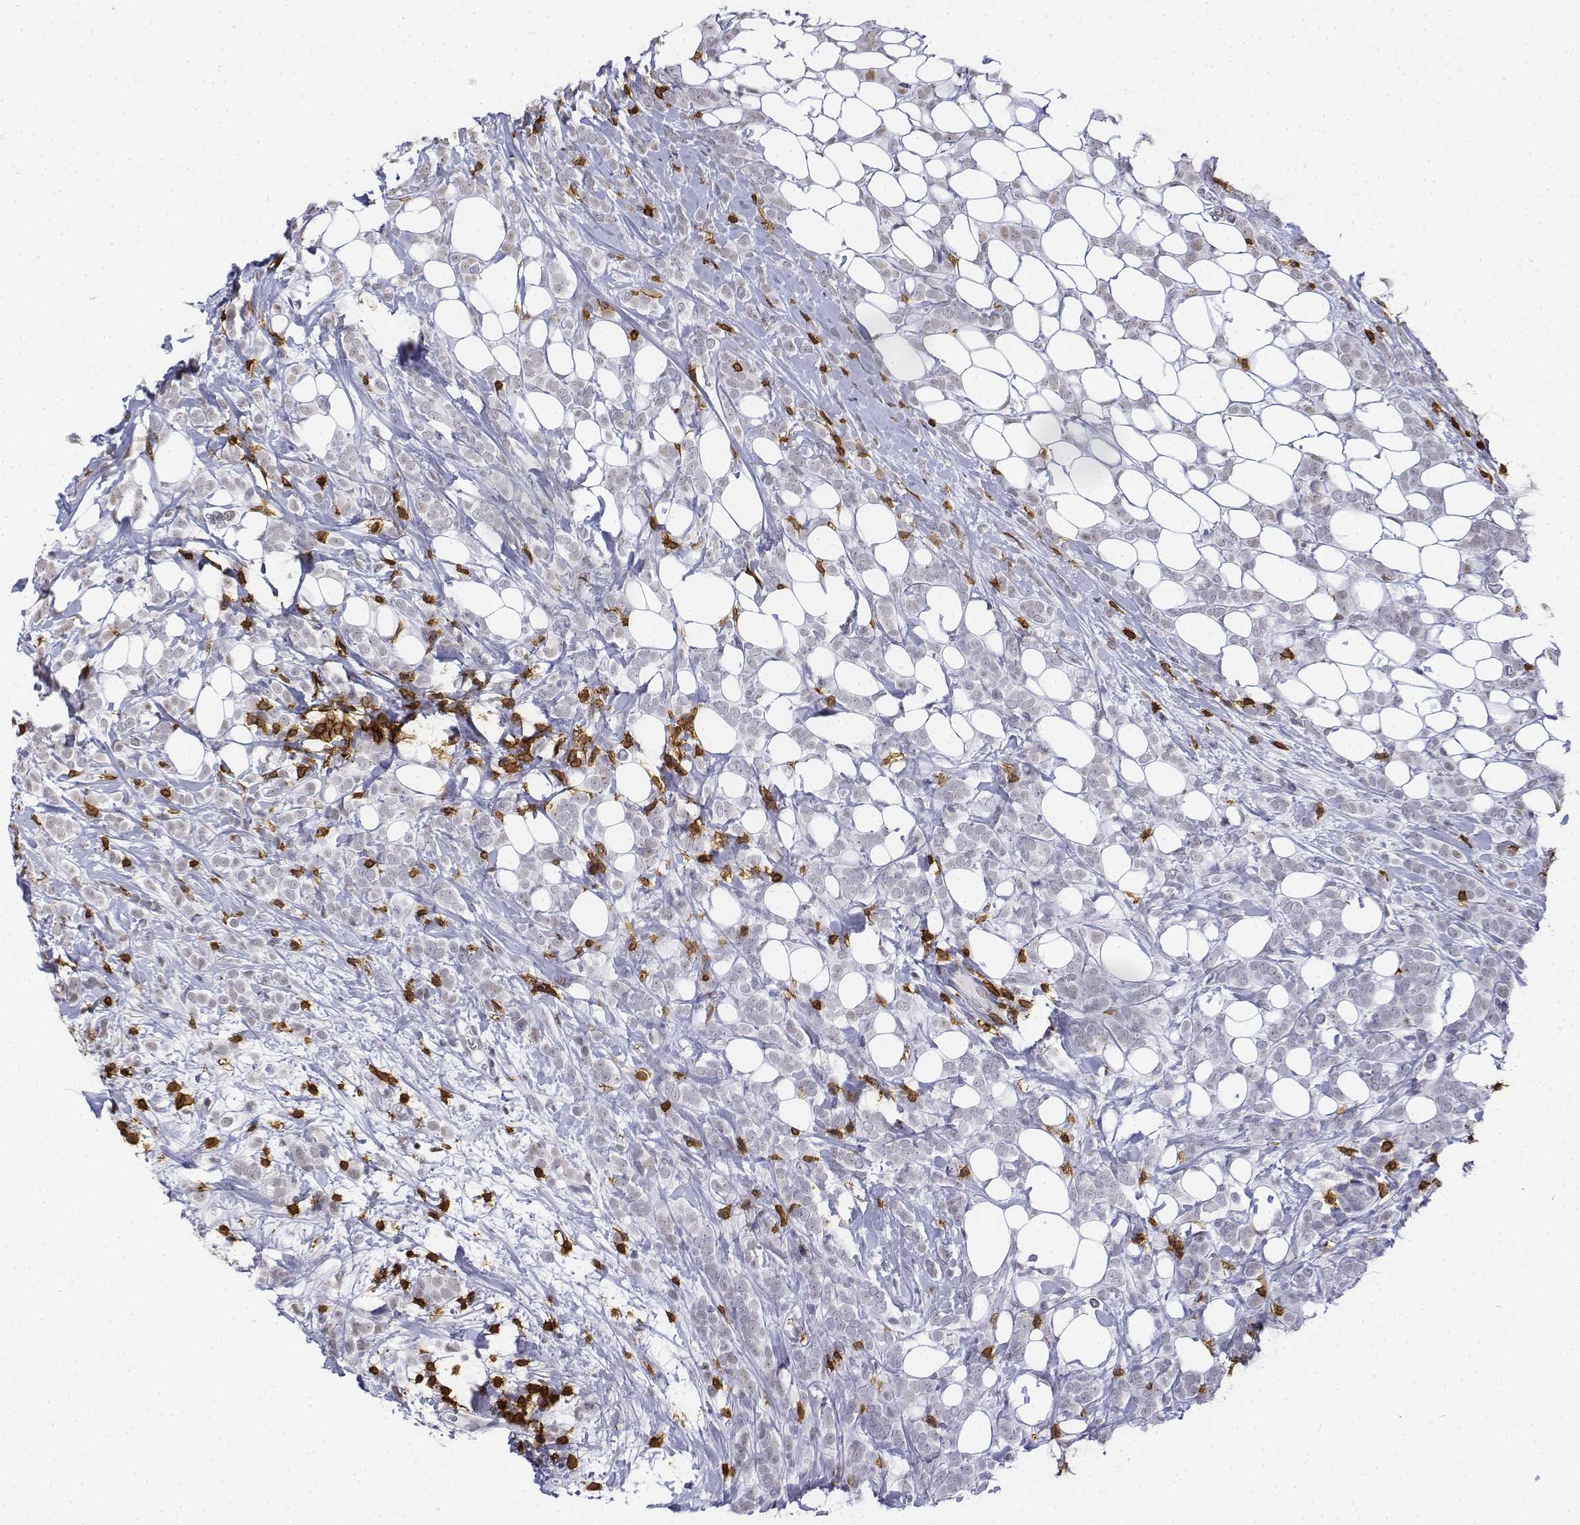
{"staining": {"intensity": "negative", "quantity": "none", "location": "none"}, "tissue": "breast cancer", "cell_type": "Tumor cells", "image_type": "cancer", "snomed": [{"axis": "morphology", "description": "Lobular carcinoma"}, {"axis": "topography", "description": "Breast"}], "caption": "IHC micrograph of neoplastic tissue: breast cancer stained with DAB (3,3'-diaminobenzidine) demonstrates no significant protein expression in tumor cells. (DAB (3,3'-diaminobenzidine) immunohistochemistry with hematoxylin counter stain).", "gene": "CD3E", "patient": {"sex": "female", "age": 49}}